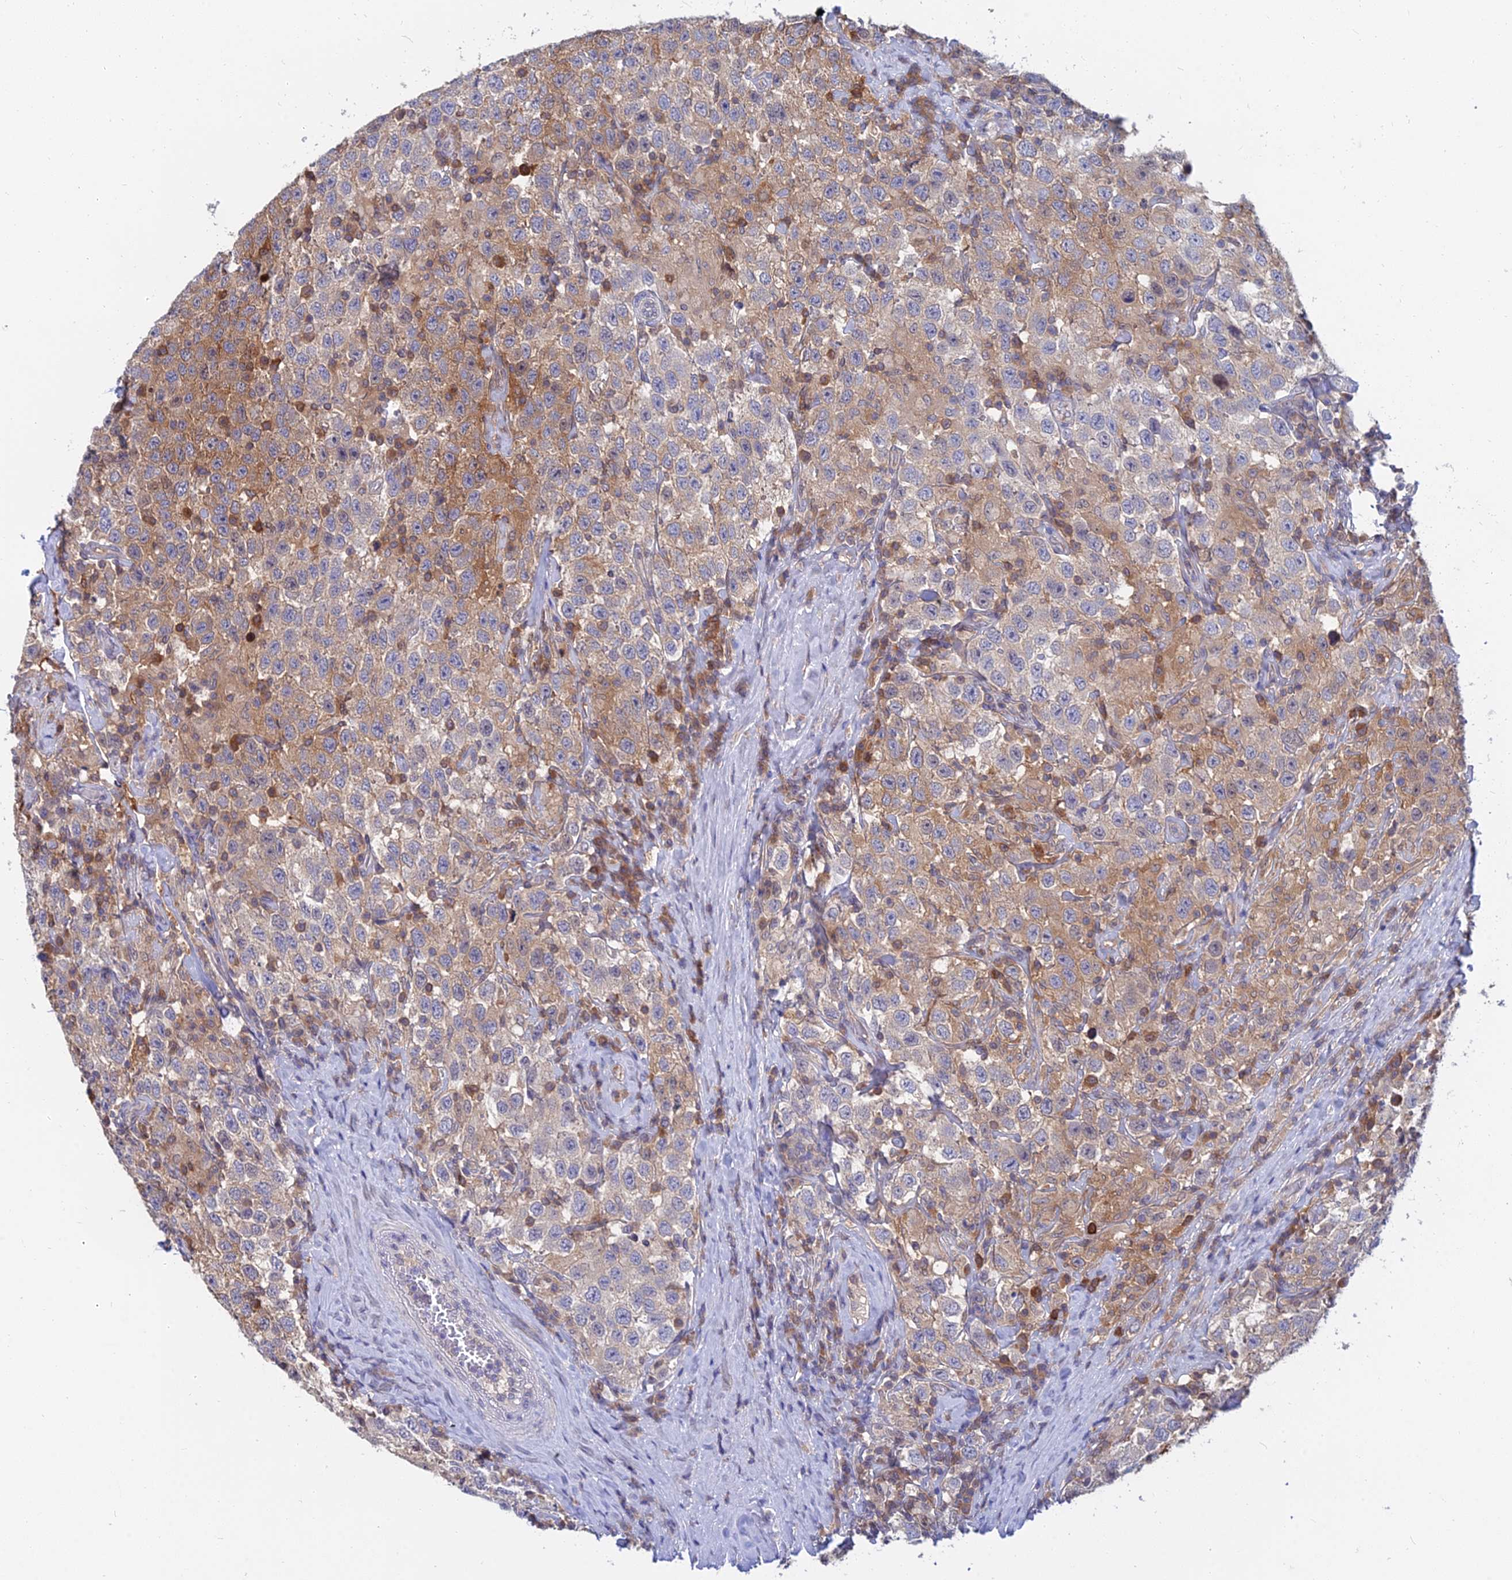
{"staining": {"intensity": "moderate", "quantity": "25%-75%", "location": "cytoplasmic/membranous"}, "tissue": "testis cancer", "cell_type": "Tumor cells", "image_type": "cancer", "snomed": [{"axis": "morphology", "description": "Seminoma, NOS"}, {"axis": "topography", "description": "Testis"}], "caption": "IHC (DAB) staining of human seminoma (testis) exhibits moderate cytoplasmic/membranous protein expression in about 25%-75% of tumor cells. IHC stains the protein of interest in brown and the nuclei are stained blue.", "gene": "B3GALT4", "patient": {"sex": "male", "age": 41}}